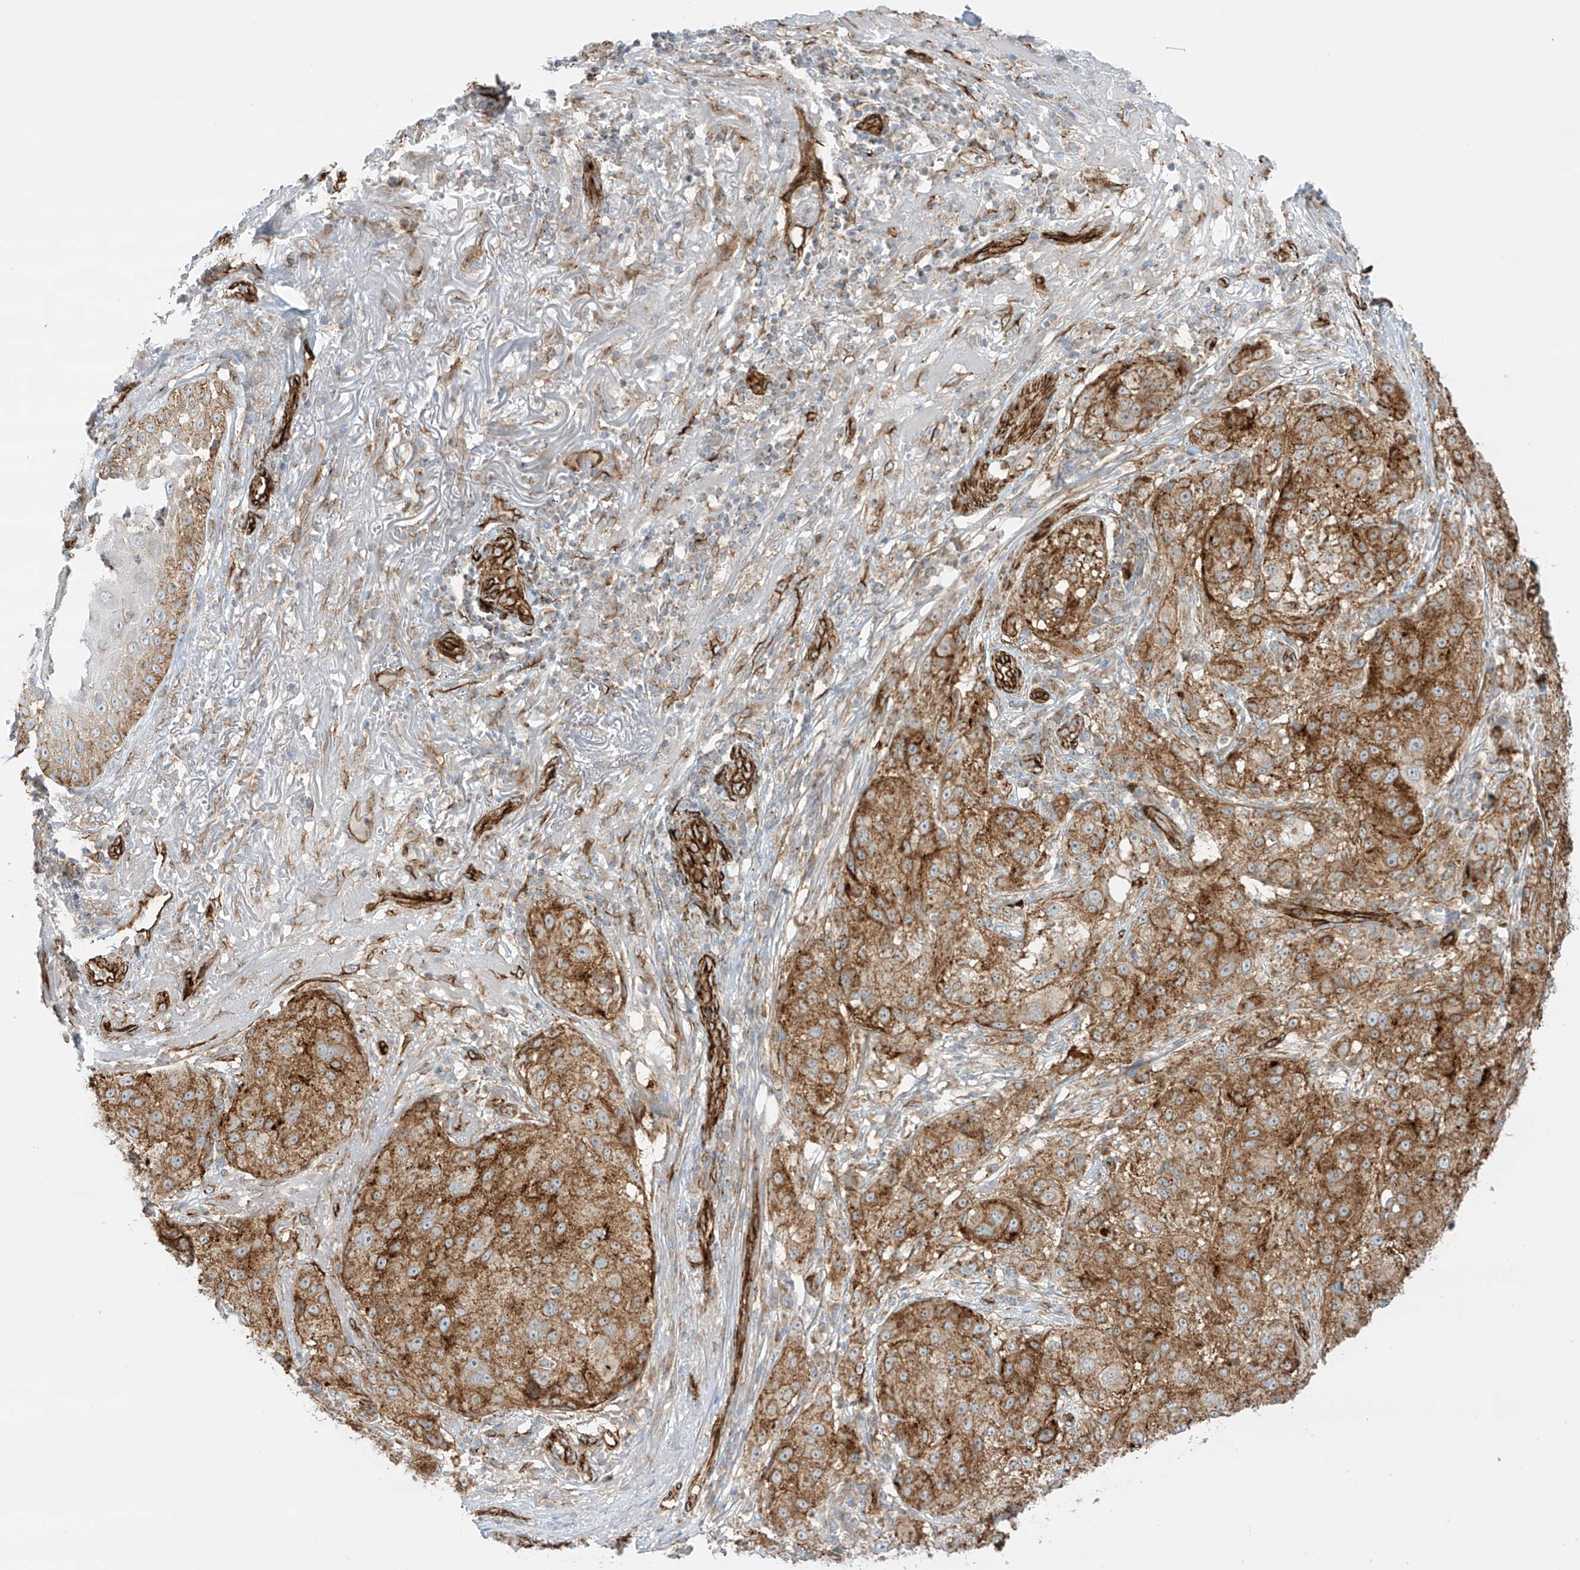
{"staining": {"intensity": "moderate", "quantity": ">75%", "location": "cytoplasmic/membranous"}, "tissue": "melanoma", "cell_type": "Tumor cells", "image_type": "cancer", "snomed": [{"axis": "morphology", "description": "Necrosis, NOS"}, {"axis": "morphology", "description": "Malignant melanoma, NOS"}, {"axis": "topography", "description": "Skin"}], "caption": "Malignant melanoma was stained to show a protein in brown. There is medium levels of moderate cytoplasmic/membranous staining in about >75% of tumor cells.", "gene": "ABCB7", "patient": {"sex": "female", "age": 87}}